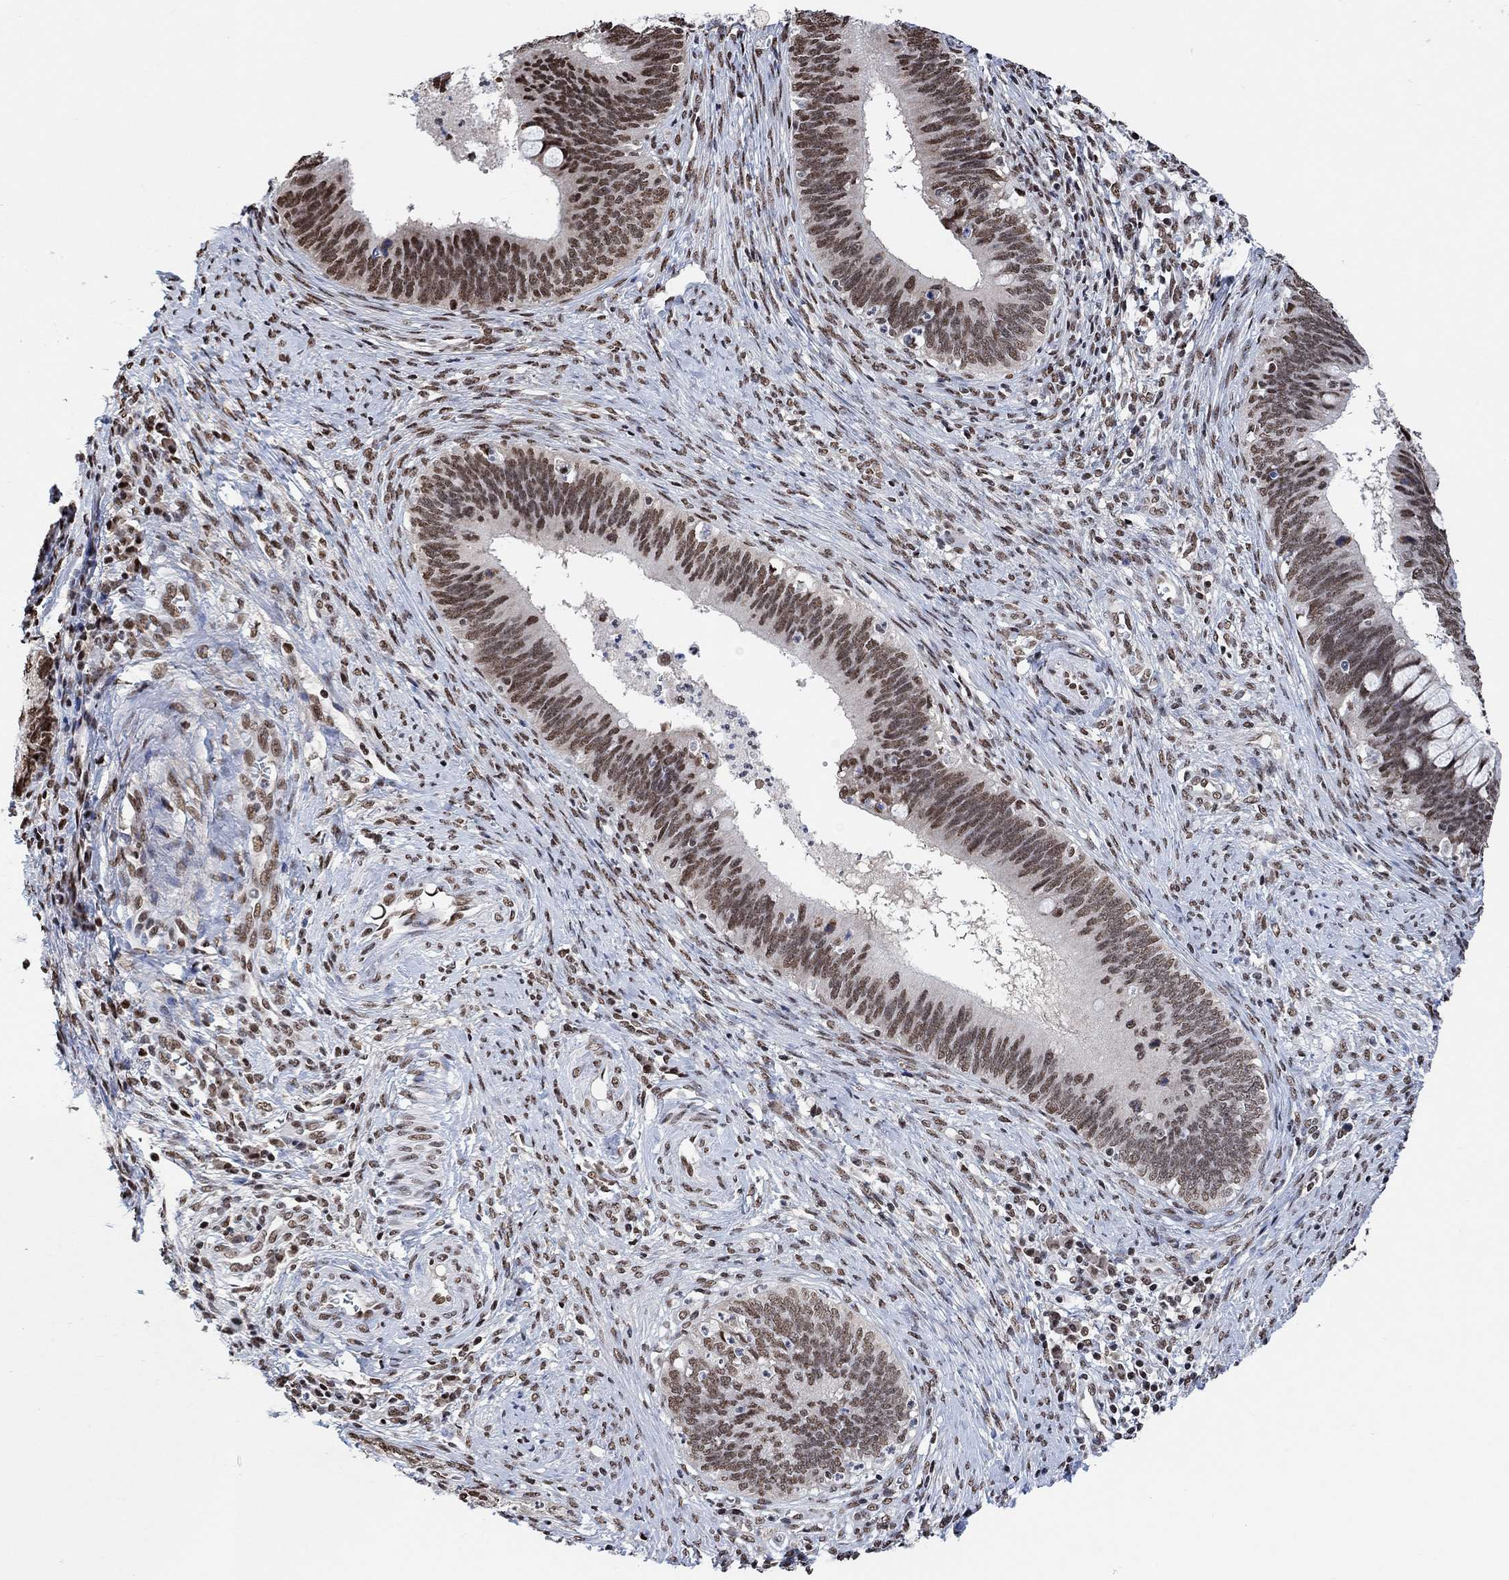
{"staining": {"intensity": "moderate", "quantity": ">75%", "location": "nuclear"}, "tissue": "cervical cancer", "cell_type": "Tumor cells", "image_type": "cancer", "snomed": [{"axis": "morphology", "description": "Adenocarcinoma, NOS"}, {"axis": "topography", "description": "Cervix"}], "caption": "Adenocarcinoma (cervical) tissue exhibits moderate nuclear positivity in approximately >75% of tumor cells", "gene": "USP39", "patient": {"sex": "female", "age": 42}}